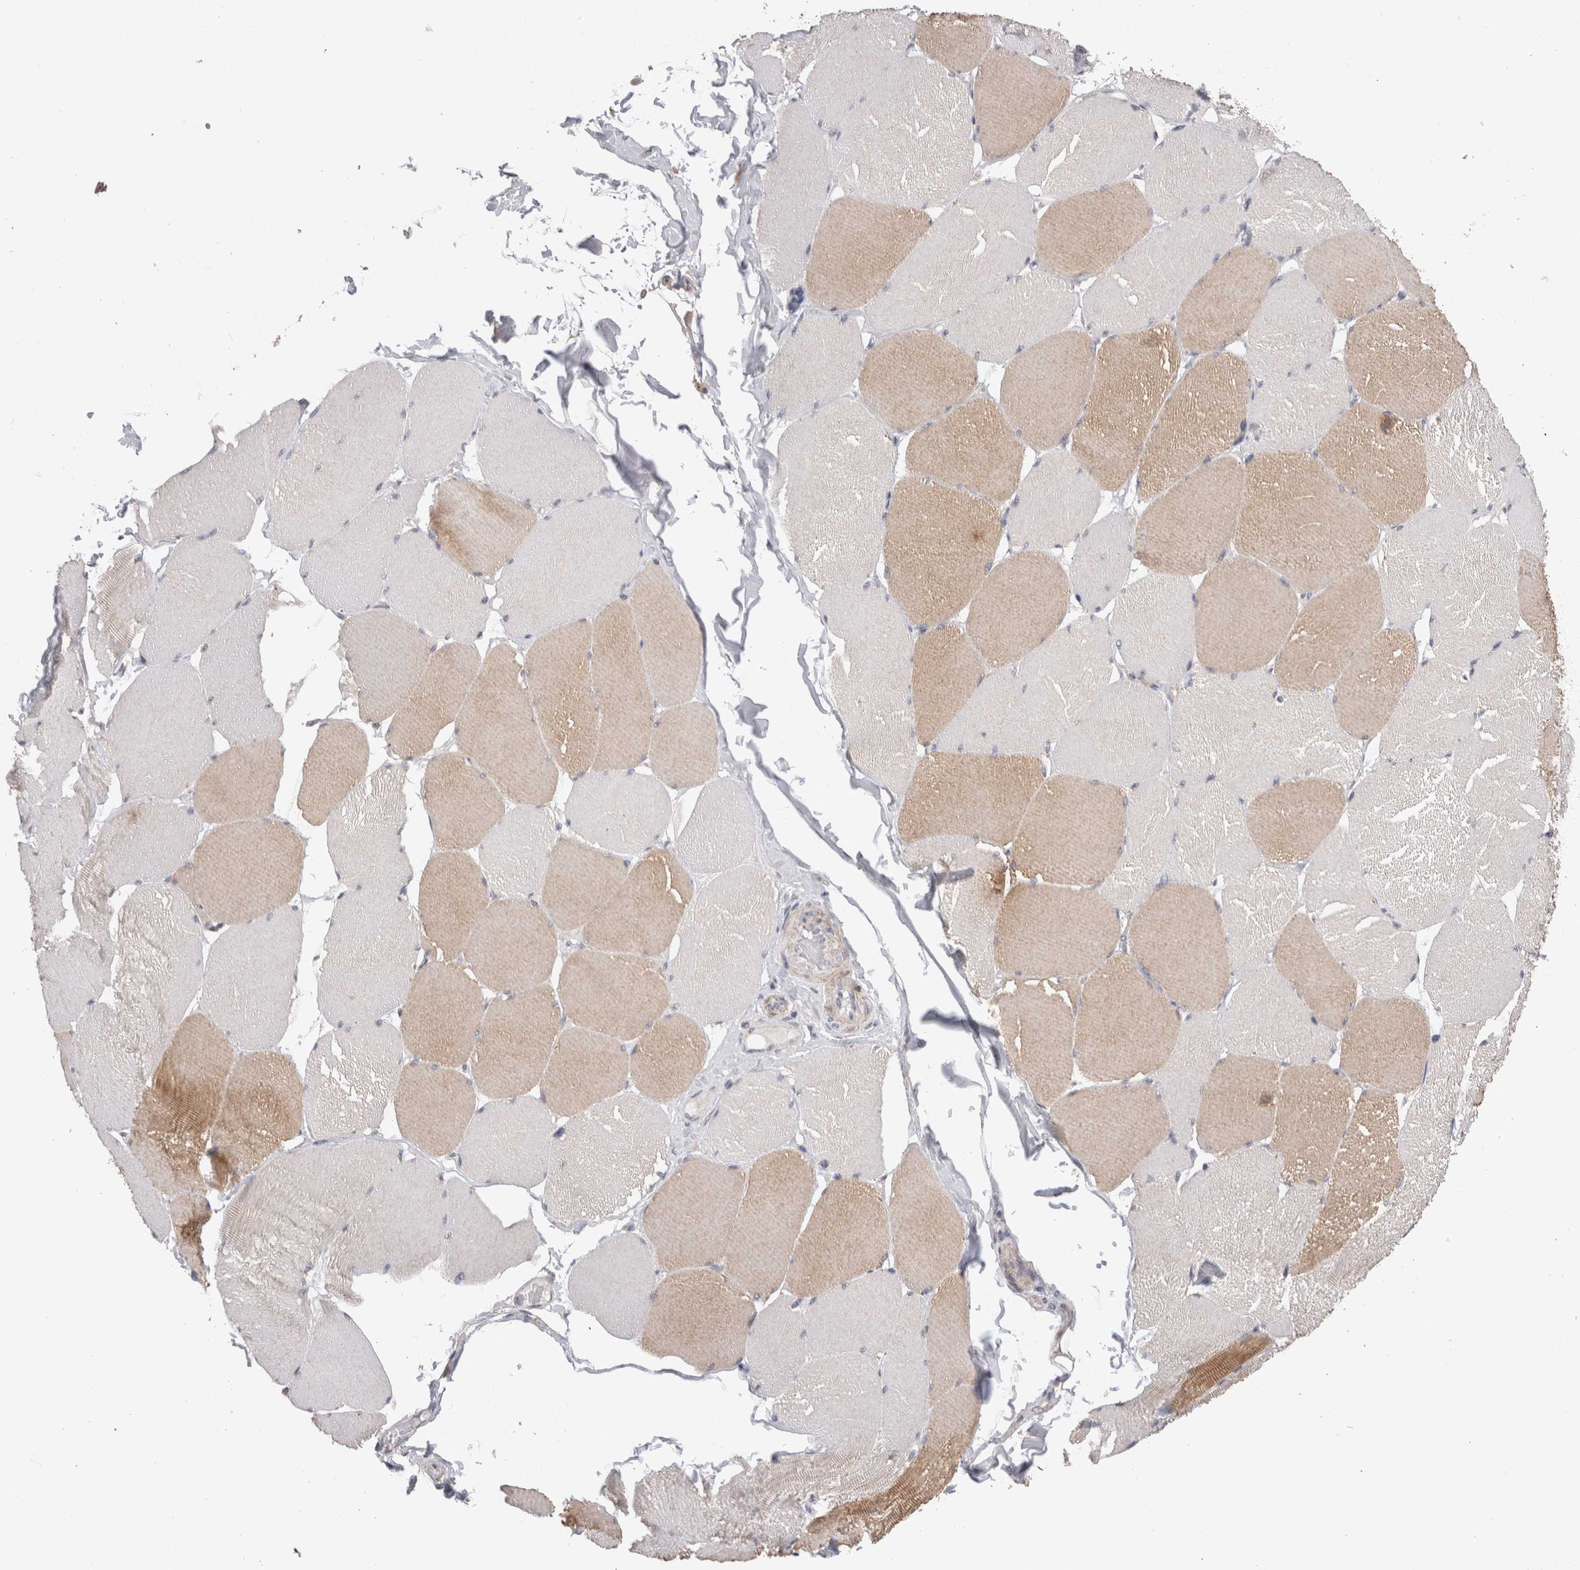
{"staining": {"intensity": "moderate", "quantity": "25%-75%", "location": "cytoplasmic/membranous"}, "tissue": "skeletal muscle", "cell_type": "Myocytes", "image_type": "normal", "snomed": [{"axis": "morphology", "description": "Normal tissue, NOS"}, {"axis": "topography", "description": "Skin"}, {"axis": "topography", "description": "Skeletal muscle"}], "caption": "The photomicrograph exhibits immunohistochemical staining of unremarkable skeletal muscle. There is moderate cytoplasmic/membranous expression is identified in about 25%-75% of myocytes. The staining is performed using DAB brown chromogen to label protein expression. The nuclei are counter-stained blue using hematoxylin.", "gene": "CDH6", "patient": {"sex": "male", "age": 83}}